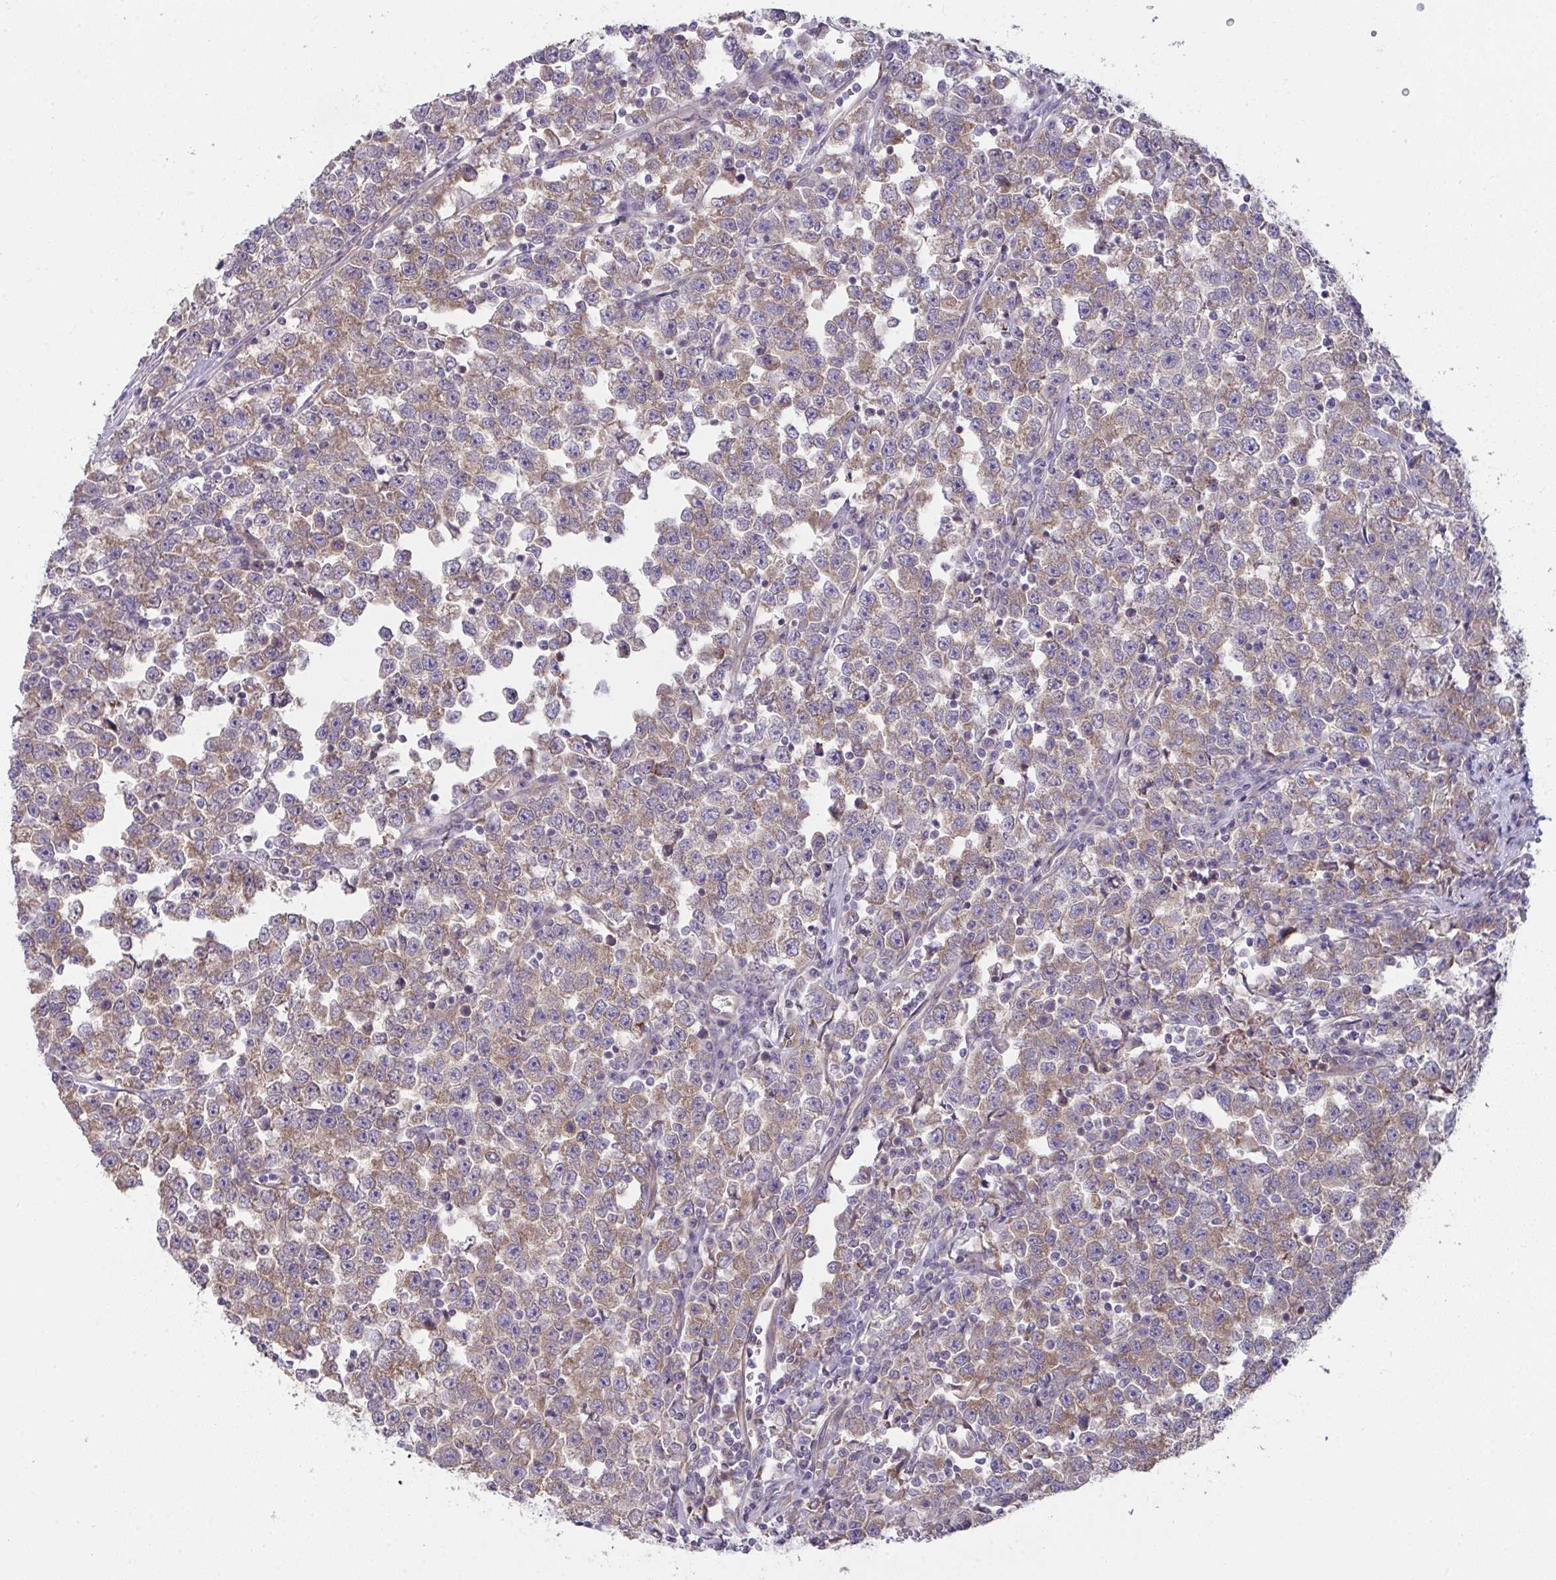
{"staining": {"intensity": "moderate", "quantity": ">75%", "location": "cytoplasmic/membranous"}, "tissue": "testis cancer", "cell_type": "Tumor cells", "image_type": "cancer", "snomed": [{"axis": "morphology", "description": "Seminoma, NOS"}, {"axis": "topography", "description": "Testis"}], "caption": "This micrograph shows immunohistochemistry staining of testis cancer (seminoma), with medium moderate cytoplasmic/membranous positivity in about >75% of tumor cells.", "gene": "CASP9", "patient": {"sex": "male", "age": 43}}